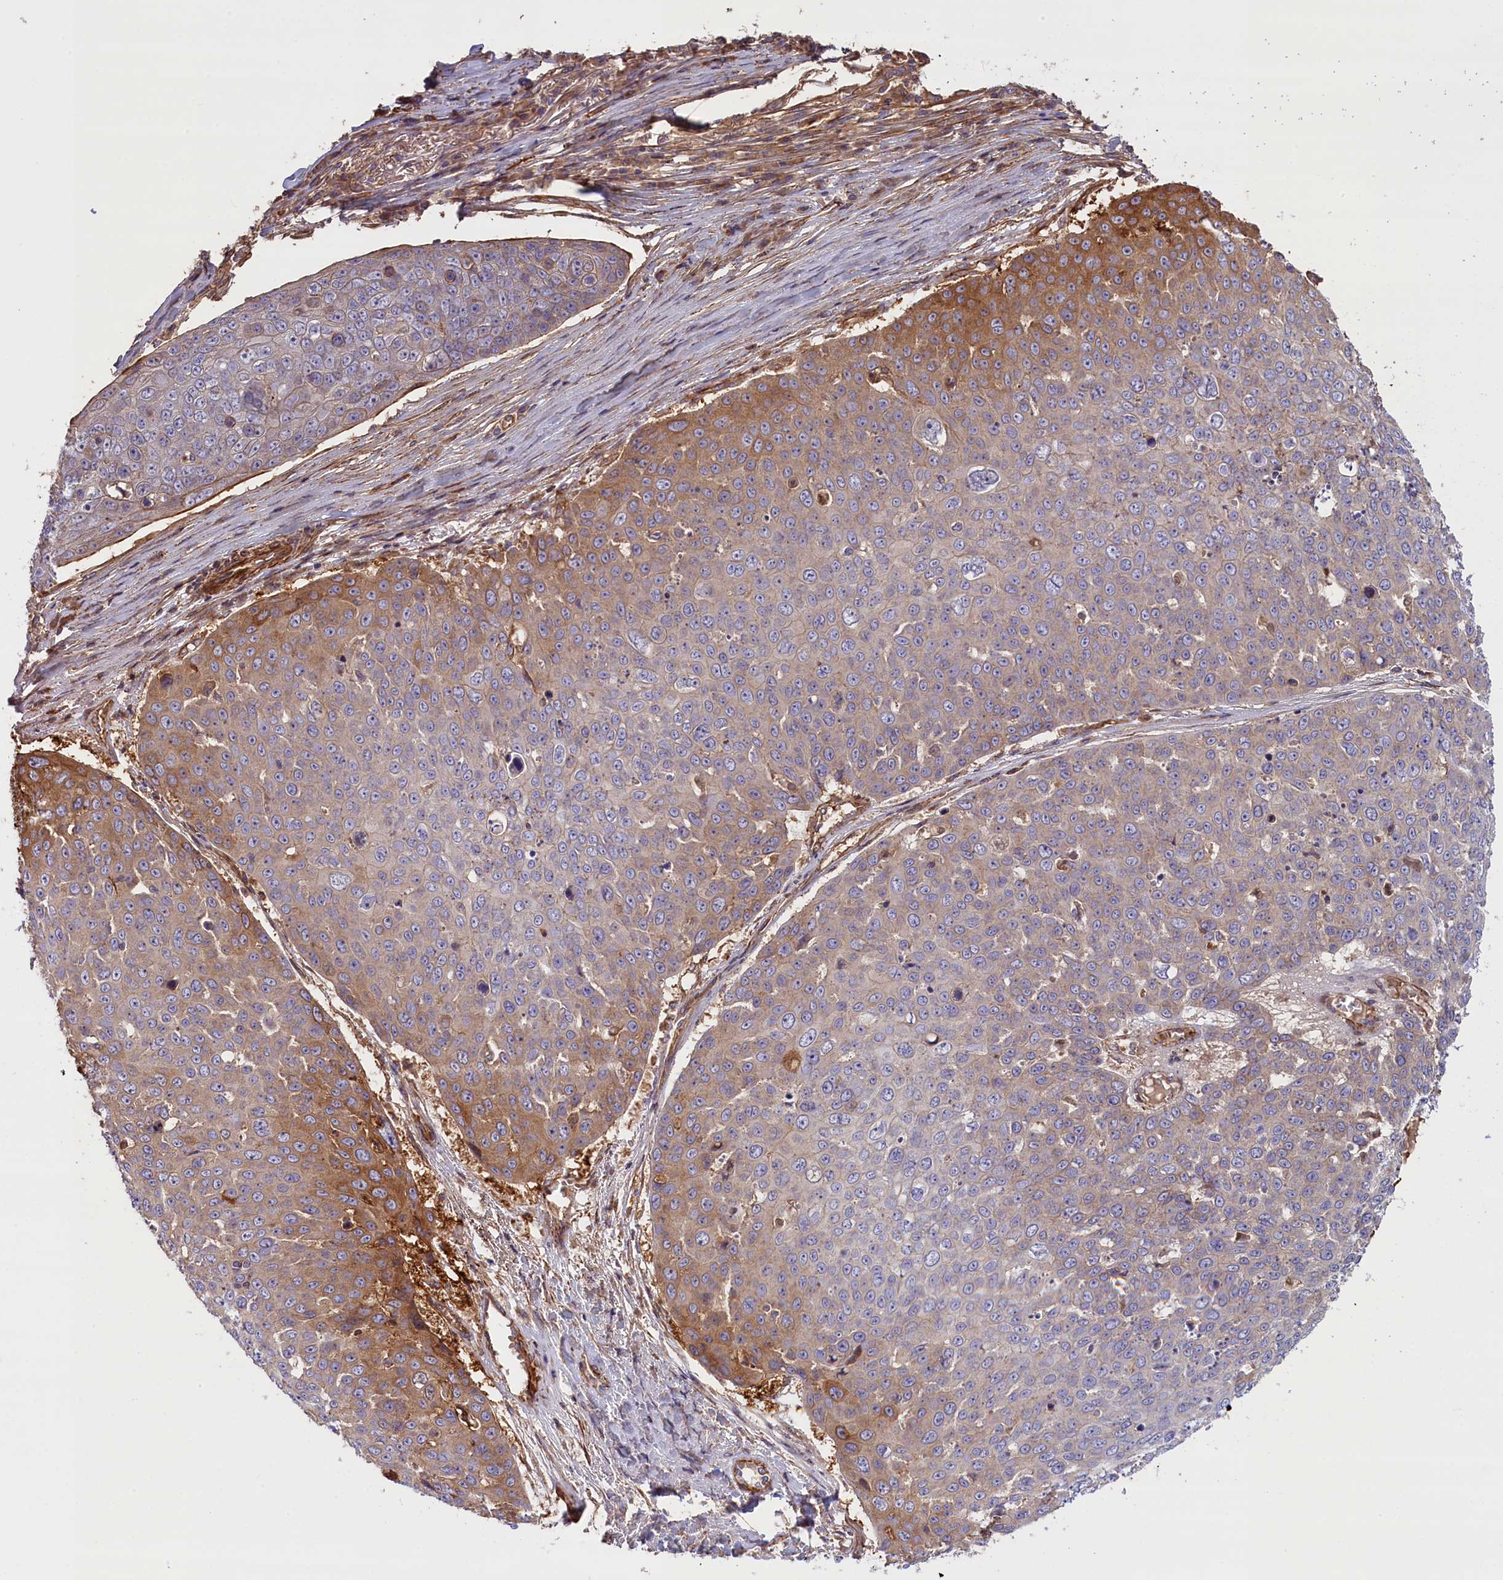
{"staining": {"intensity": "moderate", "quantity": "<25%", "location": "cytoplasmic/membranous"}, "tissue": "skin cancer", "cell_type": "Tumor cells", "image_type": "cancer", "snomed": [{"axis": "morphology", "description": "Squamous cell carcinoma, NOS"}, {"axis": "topography", "description": "Skin"}], "caption": "Immunohistochemistry histopathology image of skin cancer stained for a protein (brown), which exhibits low levels of moderate cytoplasmic/membranous positivity in about <25% of tumor cells.", "gene": "FUZ", "patient": {"sex": "male", "age": 71}}